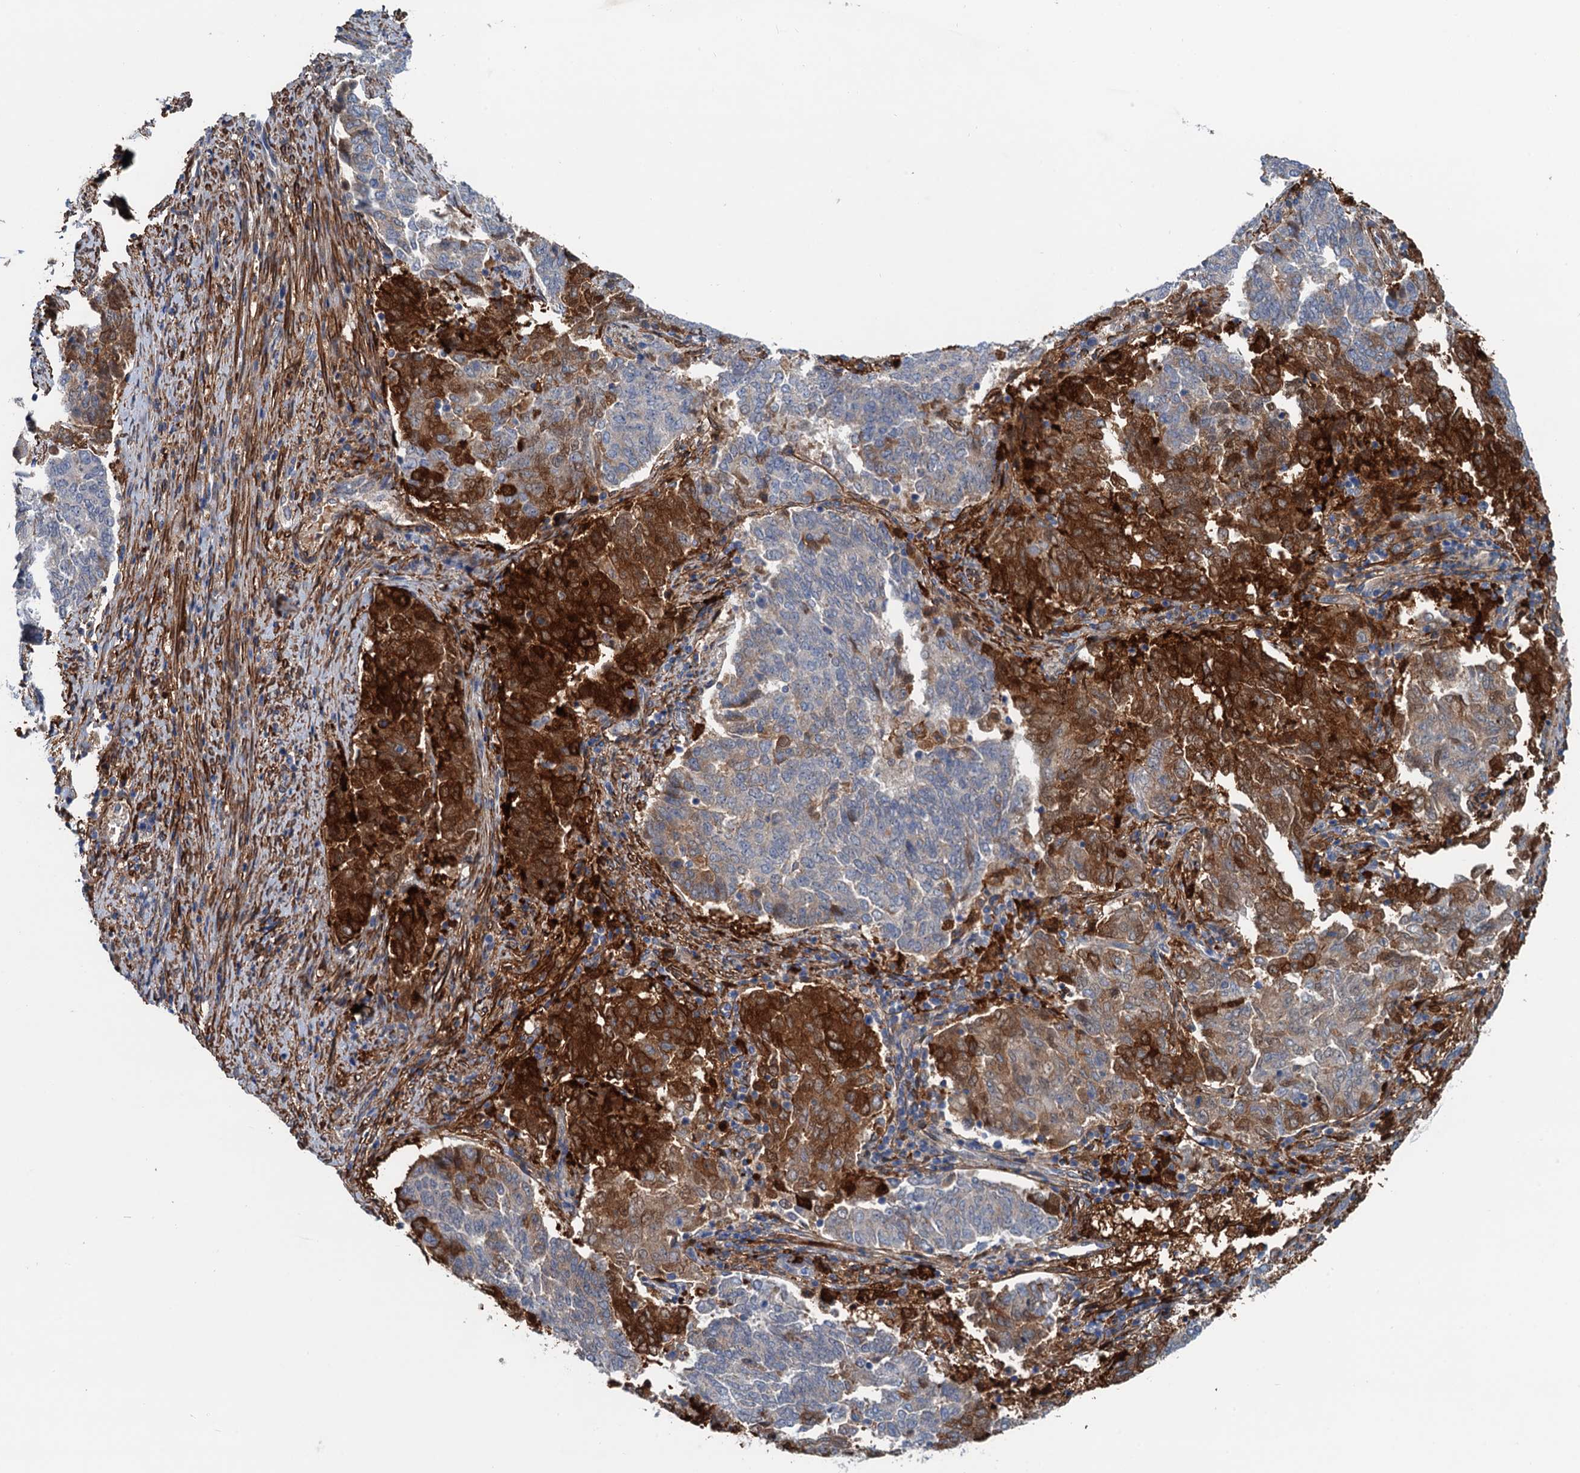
{"staining": {"intensity": "strong", "quantity": "<25%", "location": "cytoplasmic/membranous"}, "tissue": "endometrial cancer", "cell_type": "Tumor cells", "image_type": "cancer", "snomed": [{"axis": "morphology", "description": "Adenocarcinoma, NOS"}, {"axis": "topography", "description": "Endometrium"}], "caption": "A photomicrograph of human endometrial cancer (adenocarcinoma) stained for a protein displays strong cytoplasmic/membranous brown staining in tumor cells.", "gene": "CSTPP1", "patient": {"sex": "female", "age": 80}}